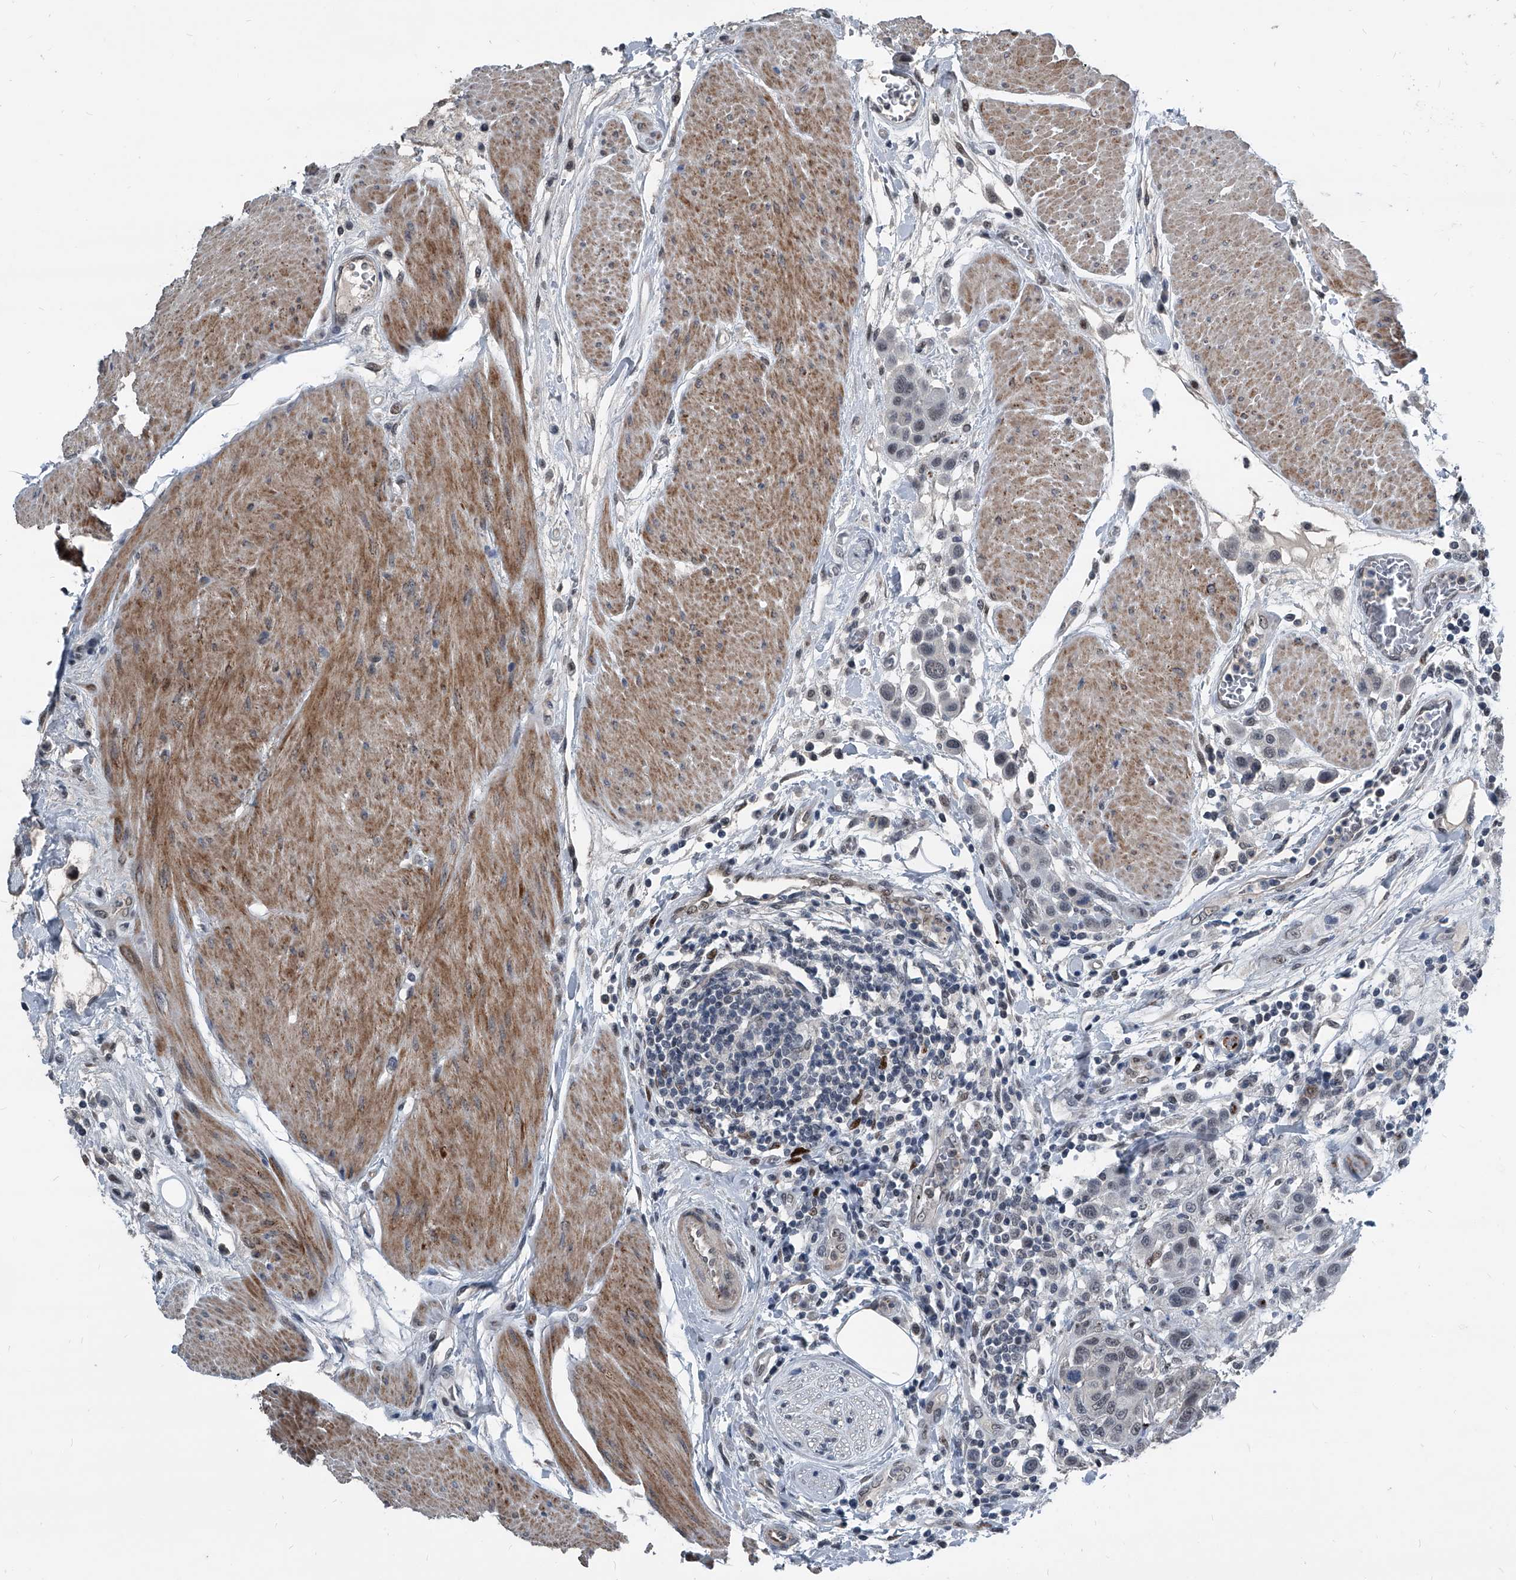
{"staining": {"intensity": "negative", "quantity": "none", "location": "none"}, "tissue": "urothelial cancer", "cell_type": "Tumor cells", "image_type": "cancer", "snomed": [{"axis": "morphology", "description": "Urothelial carcinoma, High grade"}, {"axis": "topography", "description": "Urinary bladder"}], "caption": "DAB immunohistochemical staining of urothelial carcinoma (high-grade) shows no significant expression in tumor cells.", "gene": "MEN1", "patient": {"sex": "male", "age": 50}}